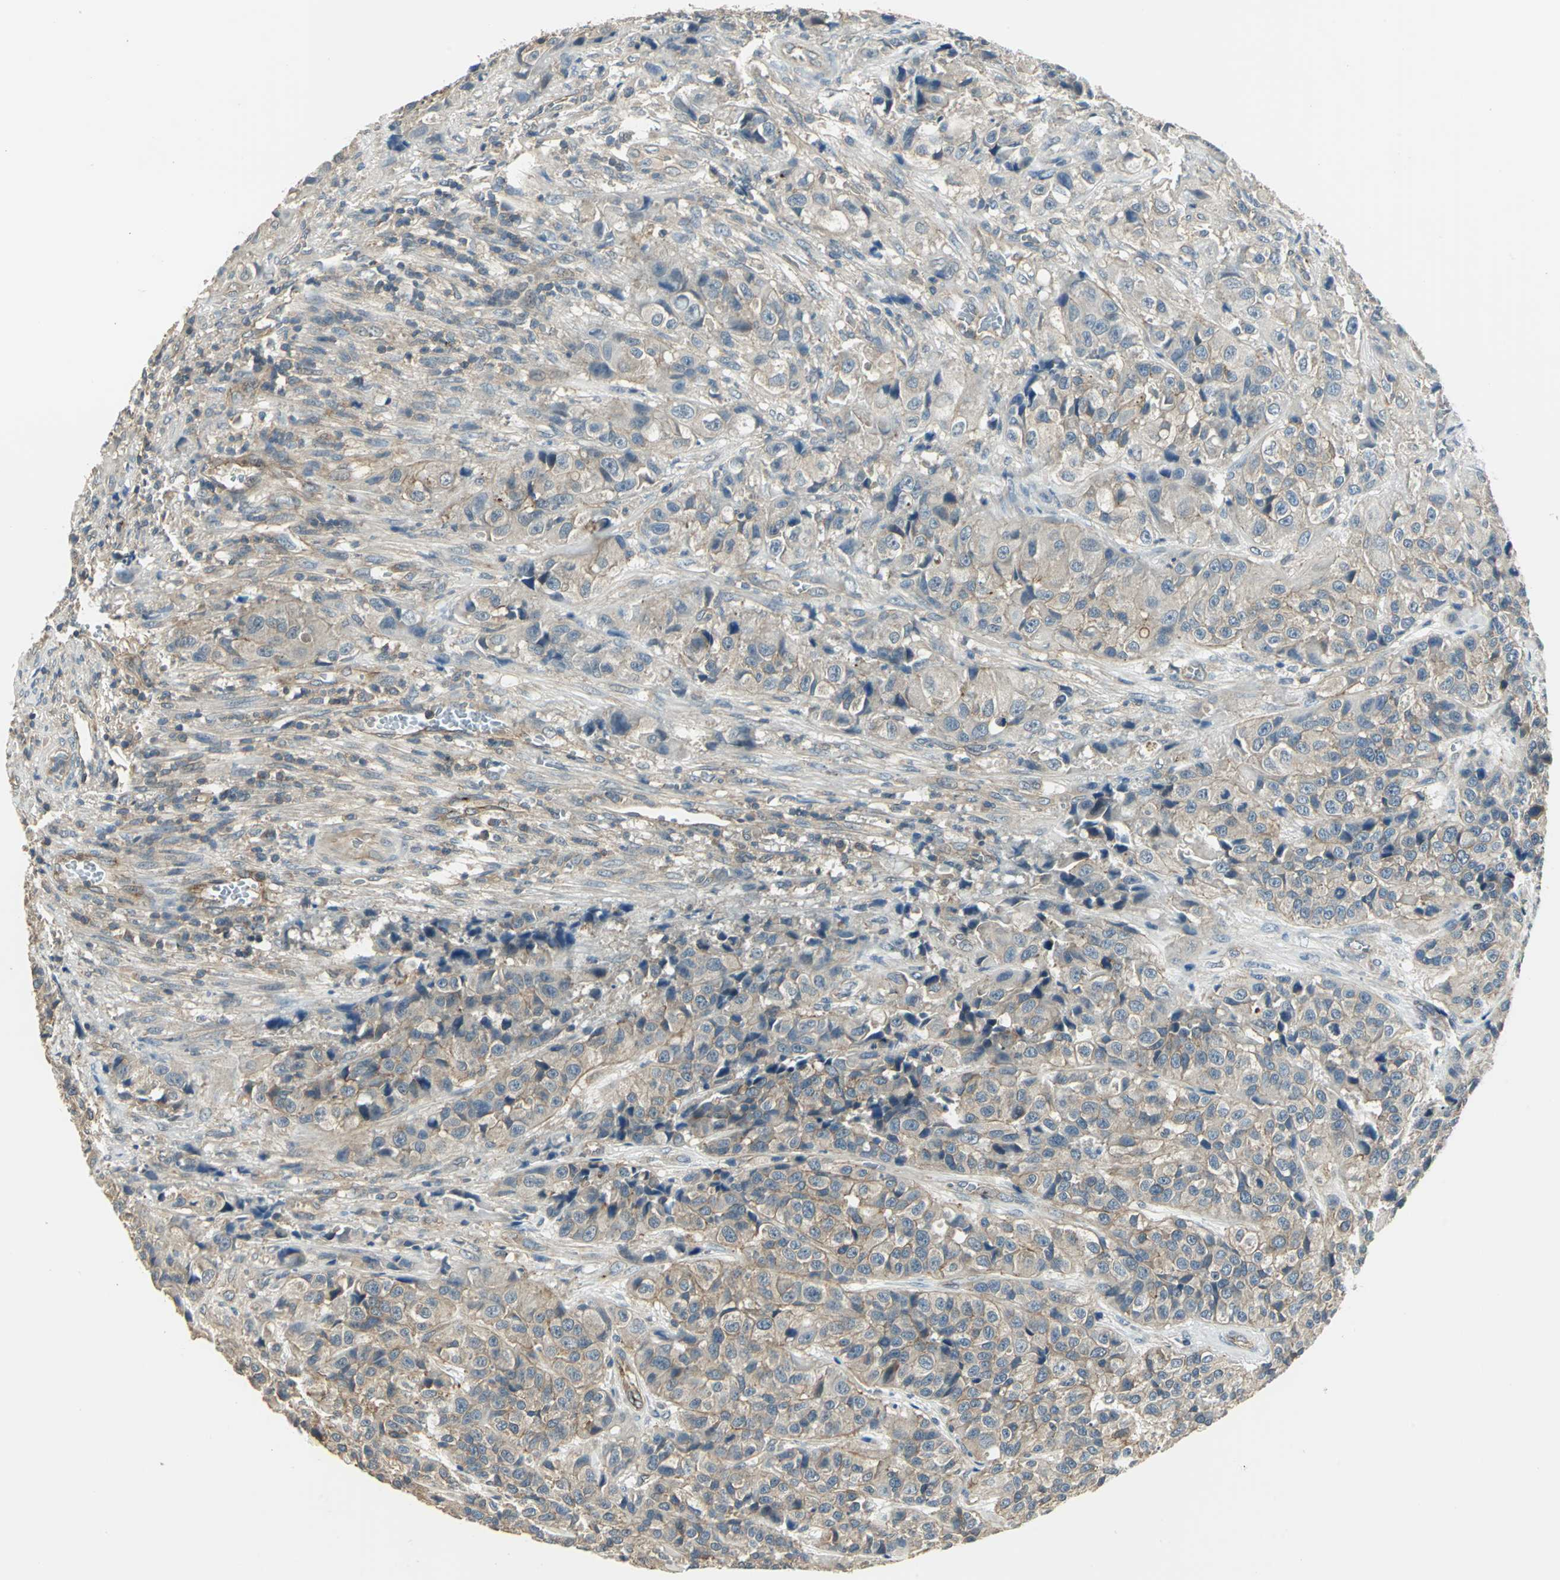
{"staining": {"intensity": "moderate", "quantity": "<25%", "location": "cytoplasmic/membranous"}, "tissue": "urothelial cancer", "cell_type": "Tumor cells", "image_type": "cancer", "snomed": [{"axis": "morphology", "description": "Urothelial carcinoma, High grade"}, {"axis": "topography", "description": "Urinary bladder"}], "caption": "Immunohistochemical staining of urothelial cancer demonstrates low levels of moderate cytoplasmic/membranous positivity in about <25% of tumor cells.", "gene": "RAPGEF1", "patient": {"sex": "female", "age": 81}}